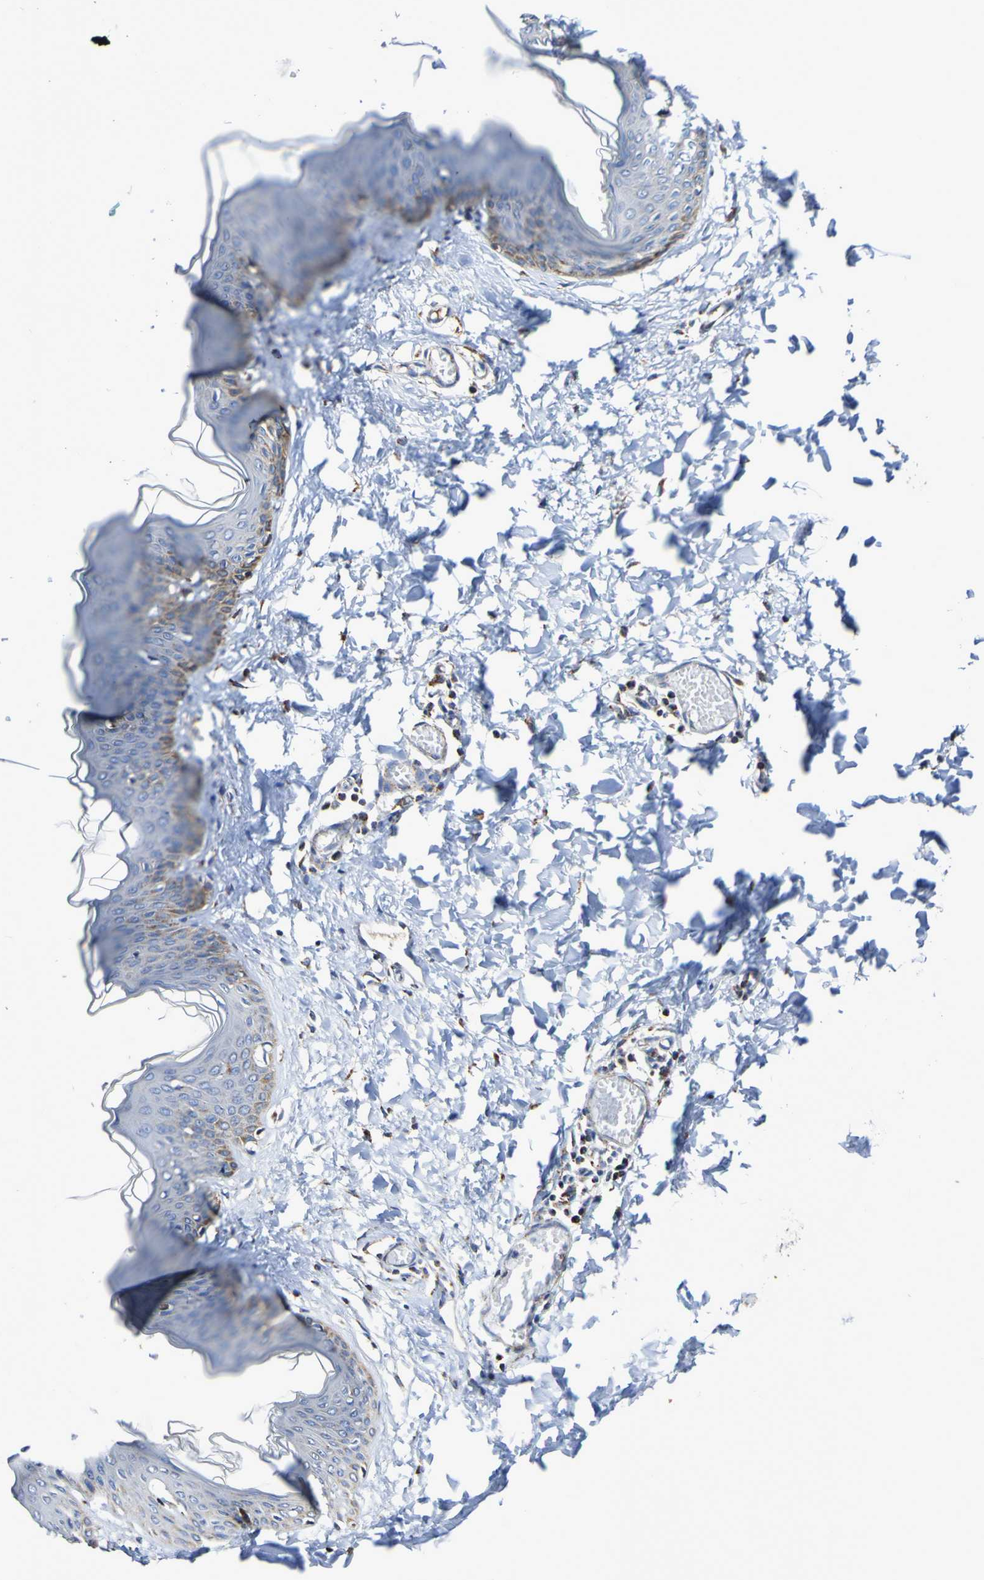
{"staining": {"intensity": "moderate", "quantity": "25%-75%", "location": "cytoplasmic/membranous"}, "tissue": "skin", "cell_type": "Fibroblasts", "image_type": "normal", "snomed": [{"axis": "morphology", "description": "Normal tissue, NOS"}, {"axis": "topography", "description": "Skin"}], "caption": "Benign skin was stained to show a protein in brown. There is medium levels of moderate cytoplasmic/membranous staining in approximately 25%-75% of fibroblasts.", "gene": "IL18R1", "patient": {"sex": "female", "age": 17}}